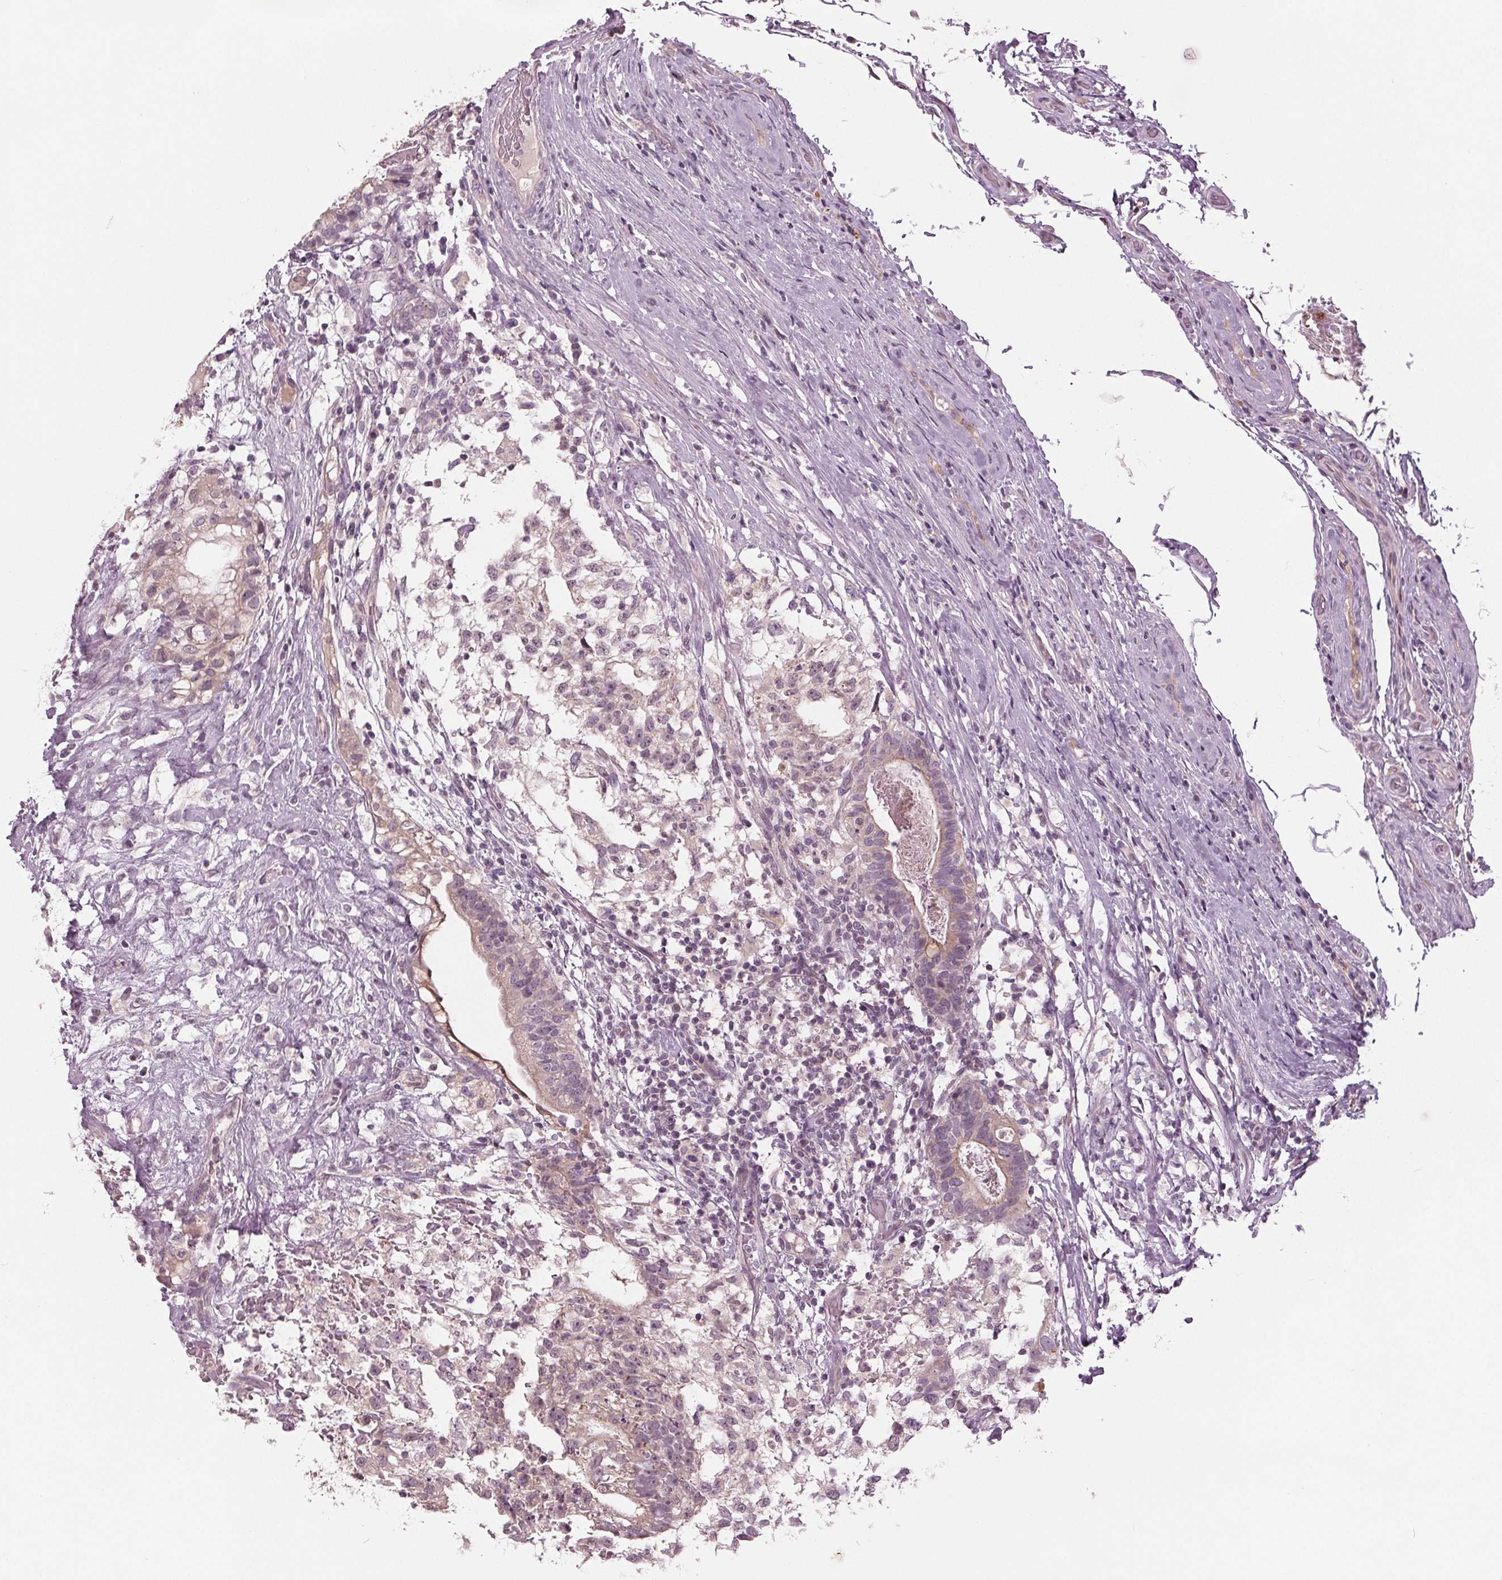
{"staining": {"intensity": "negative", "quantity": "none", "location": "none"}, "tissue": "testis cancer", "cell_type": "Tumor cells", "image_type": "cancer", "snomed": [{"axis": "morphology", "description": "Seminoma, NOS"}, {"axis": "morphology", "description": "Carcinoma, Embryonal, NOS"}, {"axis": "topography", "description": "Testis"}], "caption": "Immunohistochemical staining of testis cancer (embryonal carcinoma) shows no significant positivity in tumor cells. (DAB IHC visualized using brightfield microscopy, high magnification).", "gene": "ZNF605", "patient": {"sex": "male", "age": 41}}